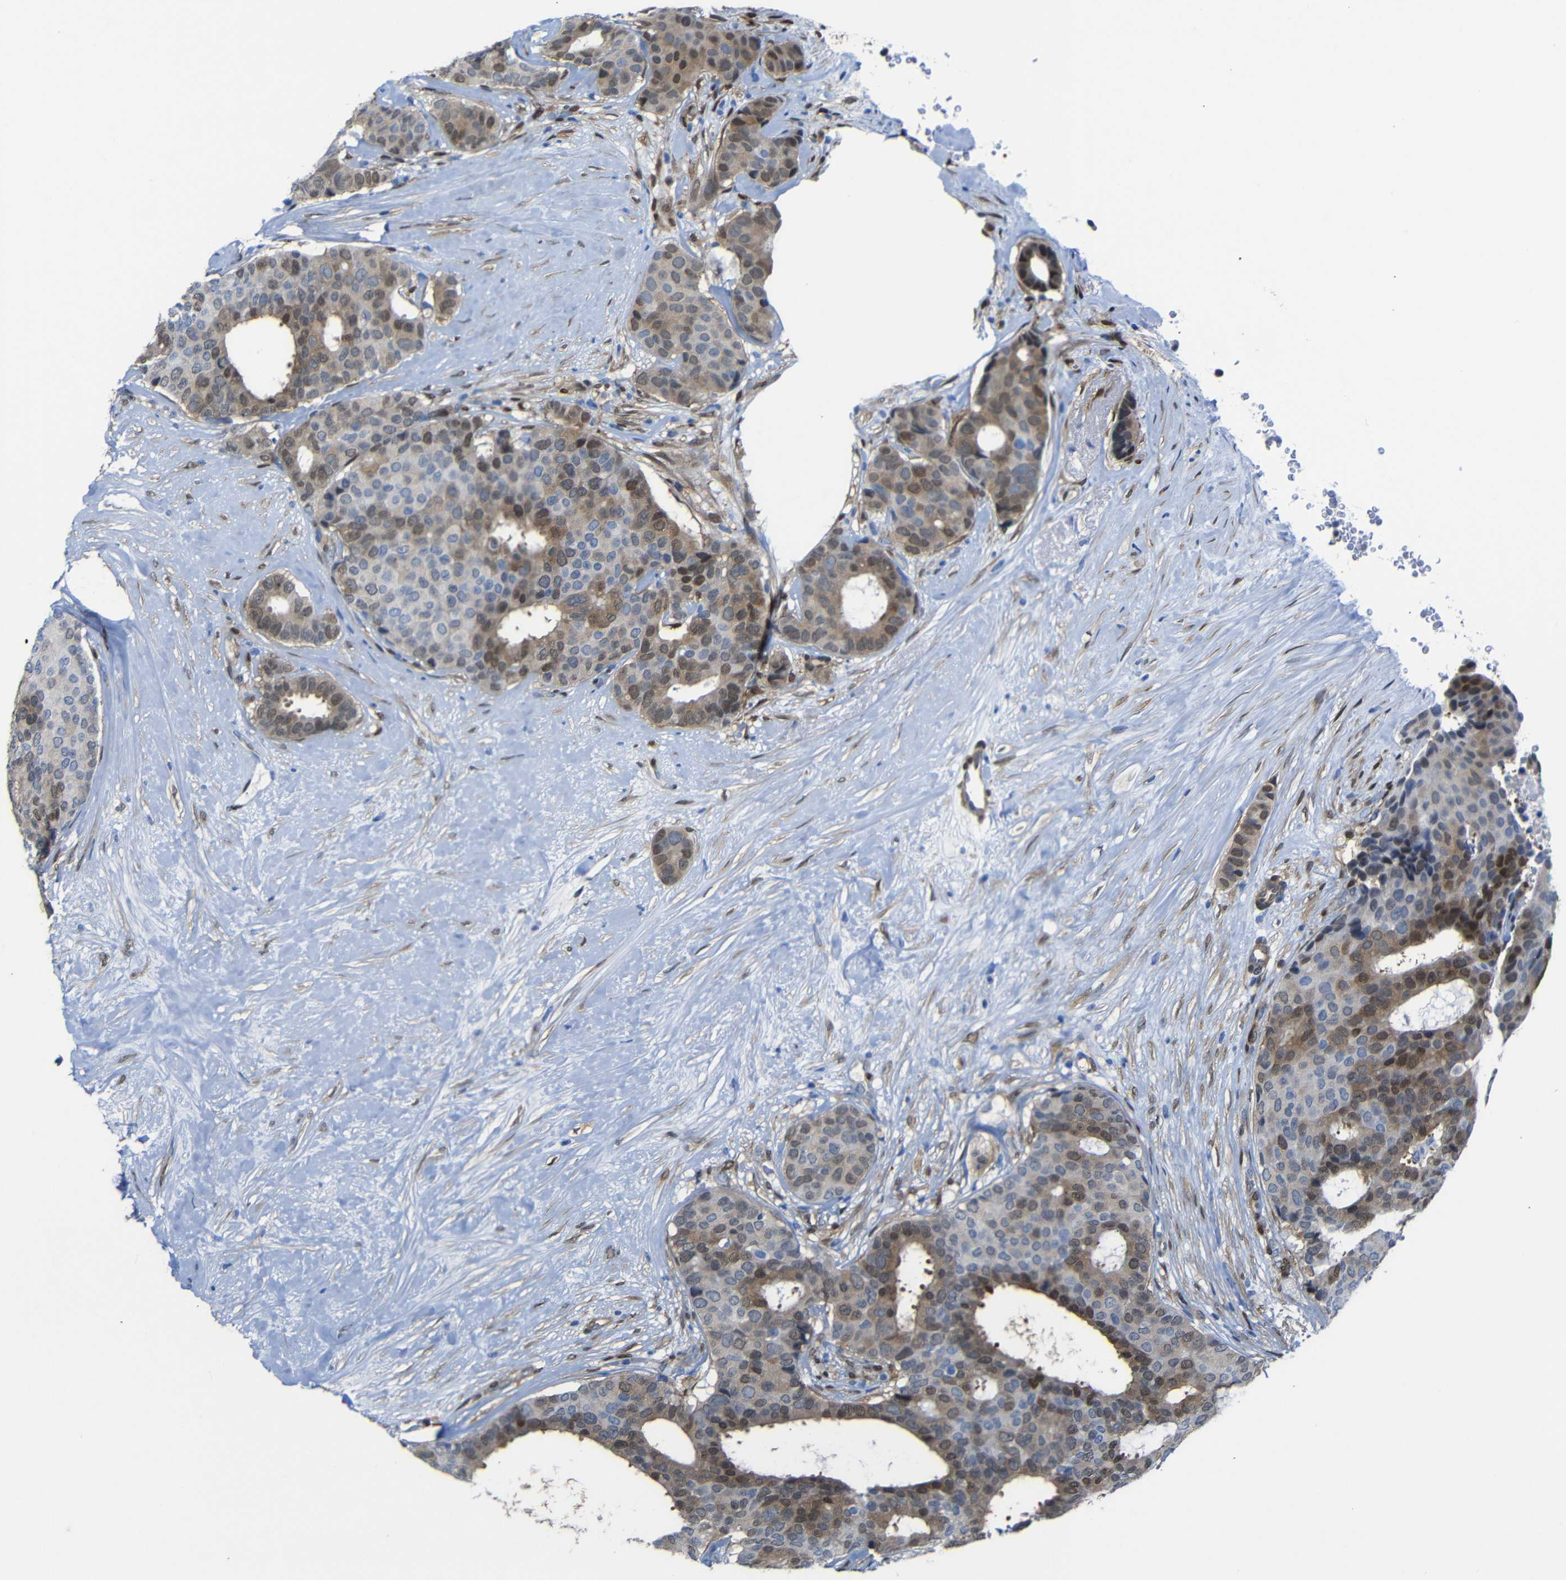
{"staining": {"intensity": "moderate", "quantity": "25%-75%", "location": "cytoplasmic/membranous,nuclear"}, "tissue": "breast cancer", "cell_type": "Tumor cells", "image_type": "cancer", "snomed": [{"axis": "morphology", "description": "Duct carcinoma"}, {"axis": "topography", "description": "Breast"}], "caption": "Human breast cancer (invasive ductal carcinoma) stained with a brown dye shows moderate cytoplasmic/membranous and nuclear positive expression in approximately 25%-75% of tumor cells.", "gene": "YAP1", "patient": {"sex": "female", "age": 75}}